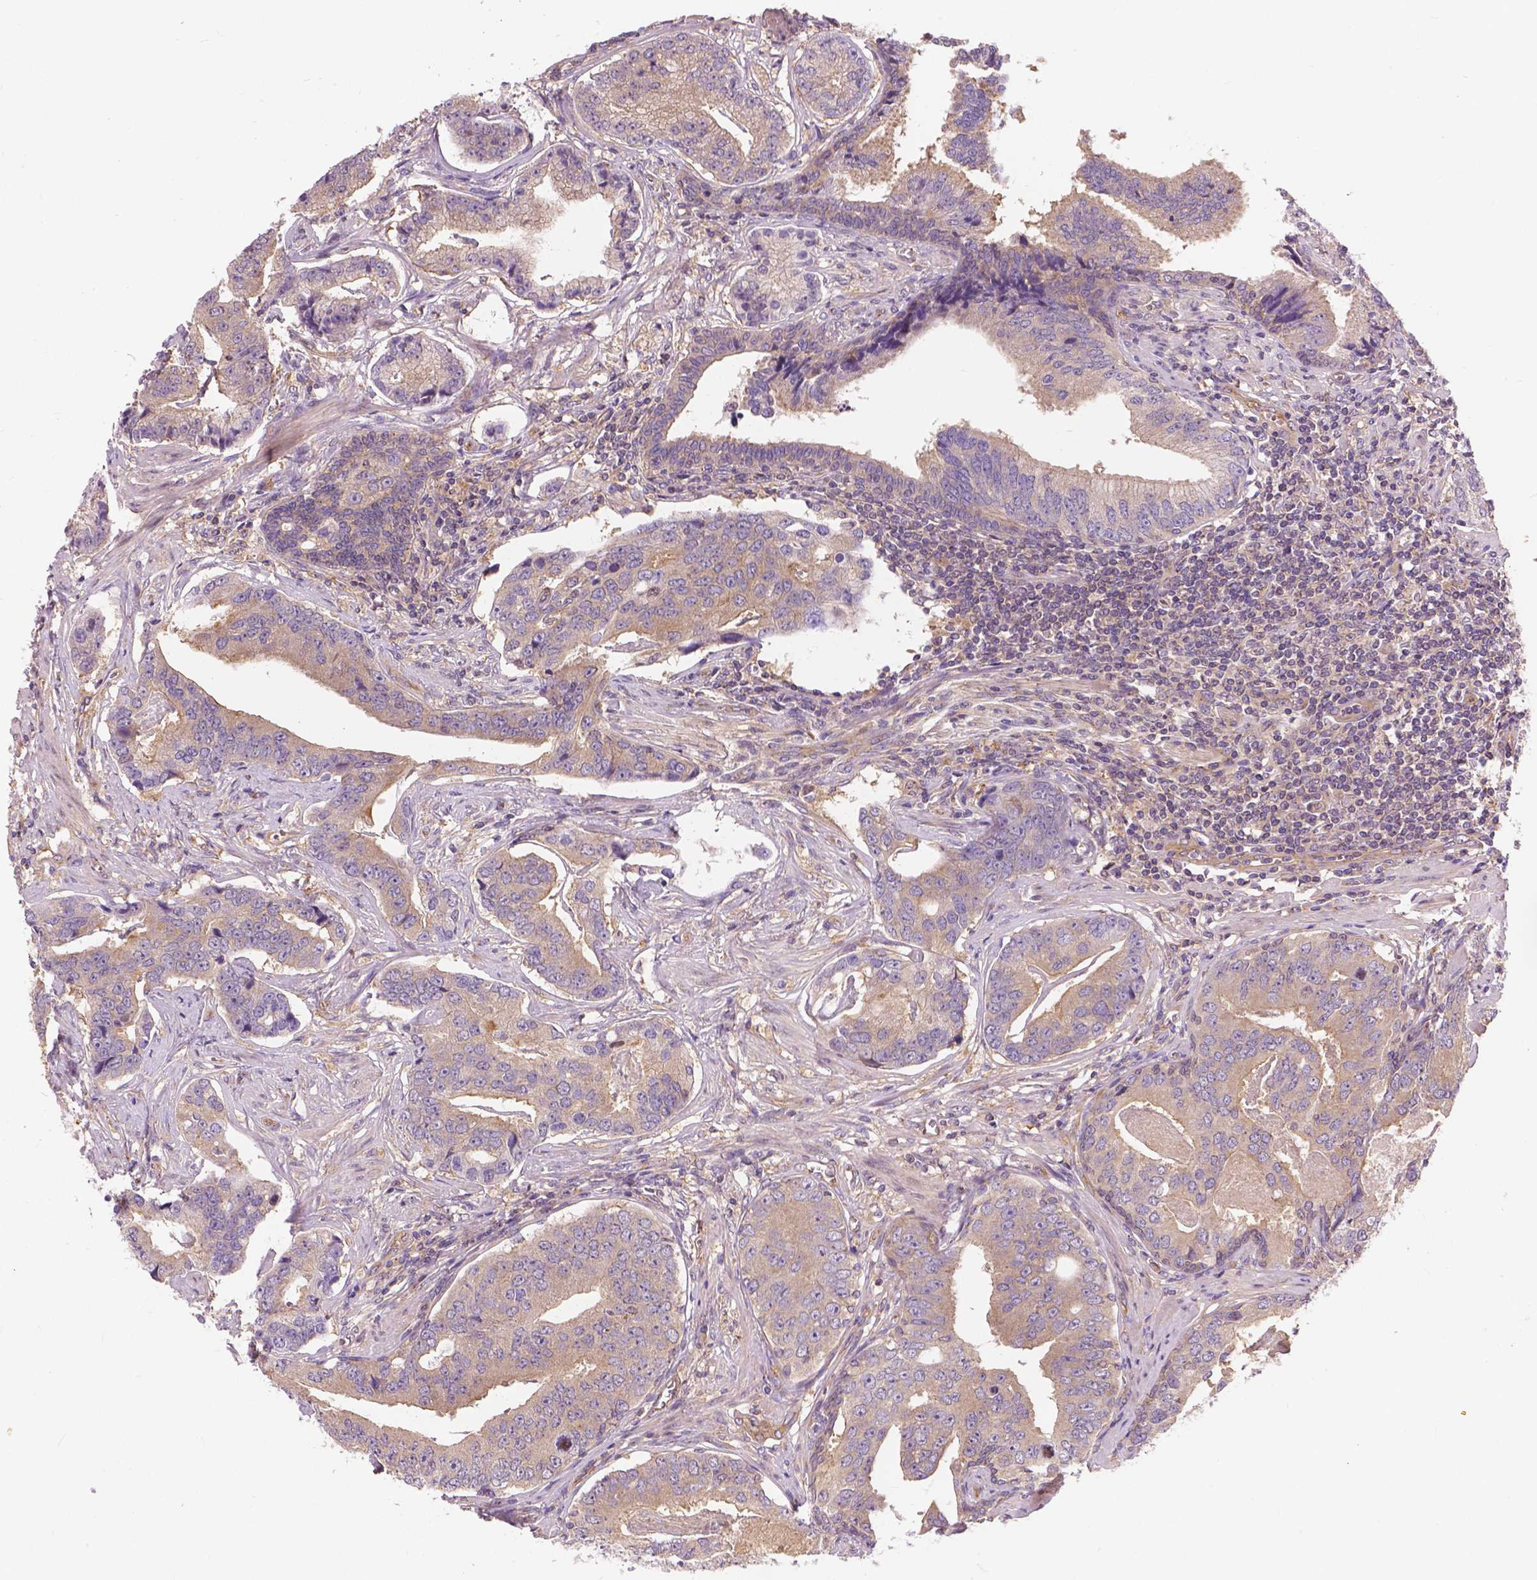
{"staining": {"intensity": "negative", "quantity": "none", "location": "none"}, "tissue": "prostate cancer", "cell_type": "Tumor cells", "image_type": "cancer", "snomed": [{"axis": "morphology", "description": "Adenocarcinoma, NOS"}, {"axis": "topography", "description": "Prostate"}], "caption": "Protein analysis of adenocarcinoma (prostate) demonstrates no significant expression in tumor cells.", "gene": "MZT1", "patient": {"sex": "male", "age": 64}}